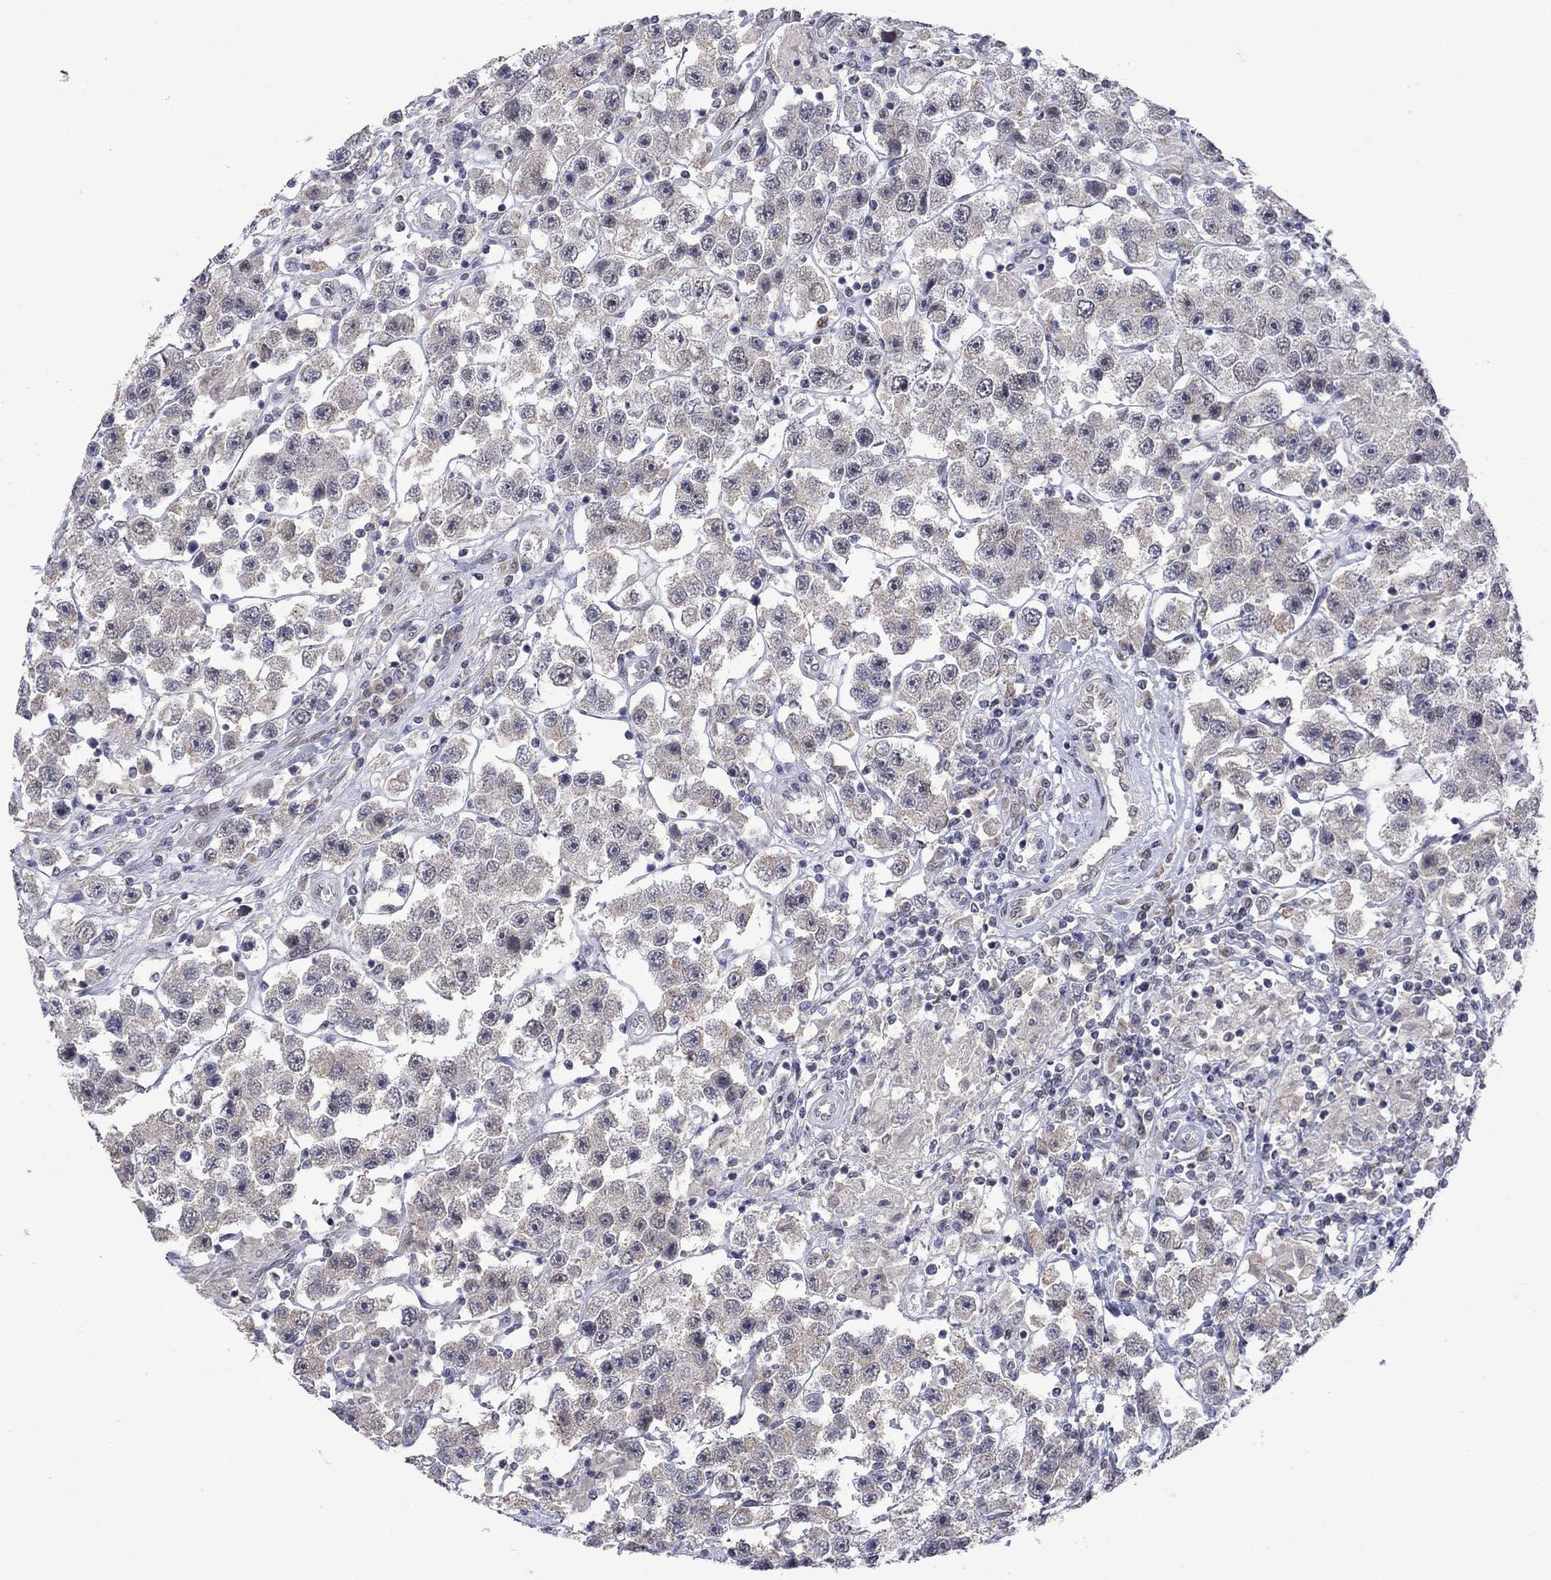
{"staining": {"intensity": "negative", "quantity": "none", "location": "none"}, "tissue": "testis cancer", "cell_type": "Tumor cells", "image_type": "cancer", "snomed": [{"axis": "morphology", "description": "Seminoma, NOS"}, {"axis": "topography", "description": "Testis"}], "caption": "Immunohistochemistry of human testis cancer displays no expression in tumor cells.", "gene": "KCNJ16", "patient": {"sex": "male", "age": 45}}